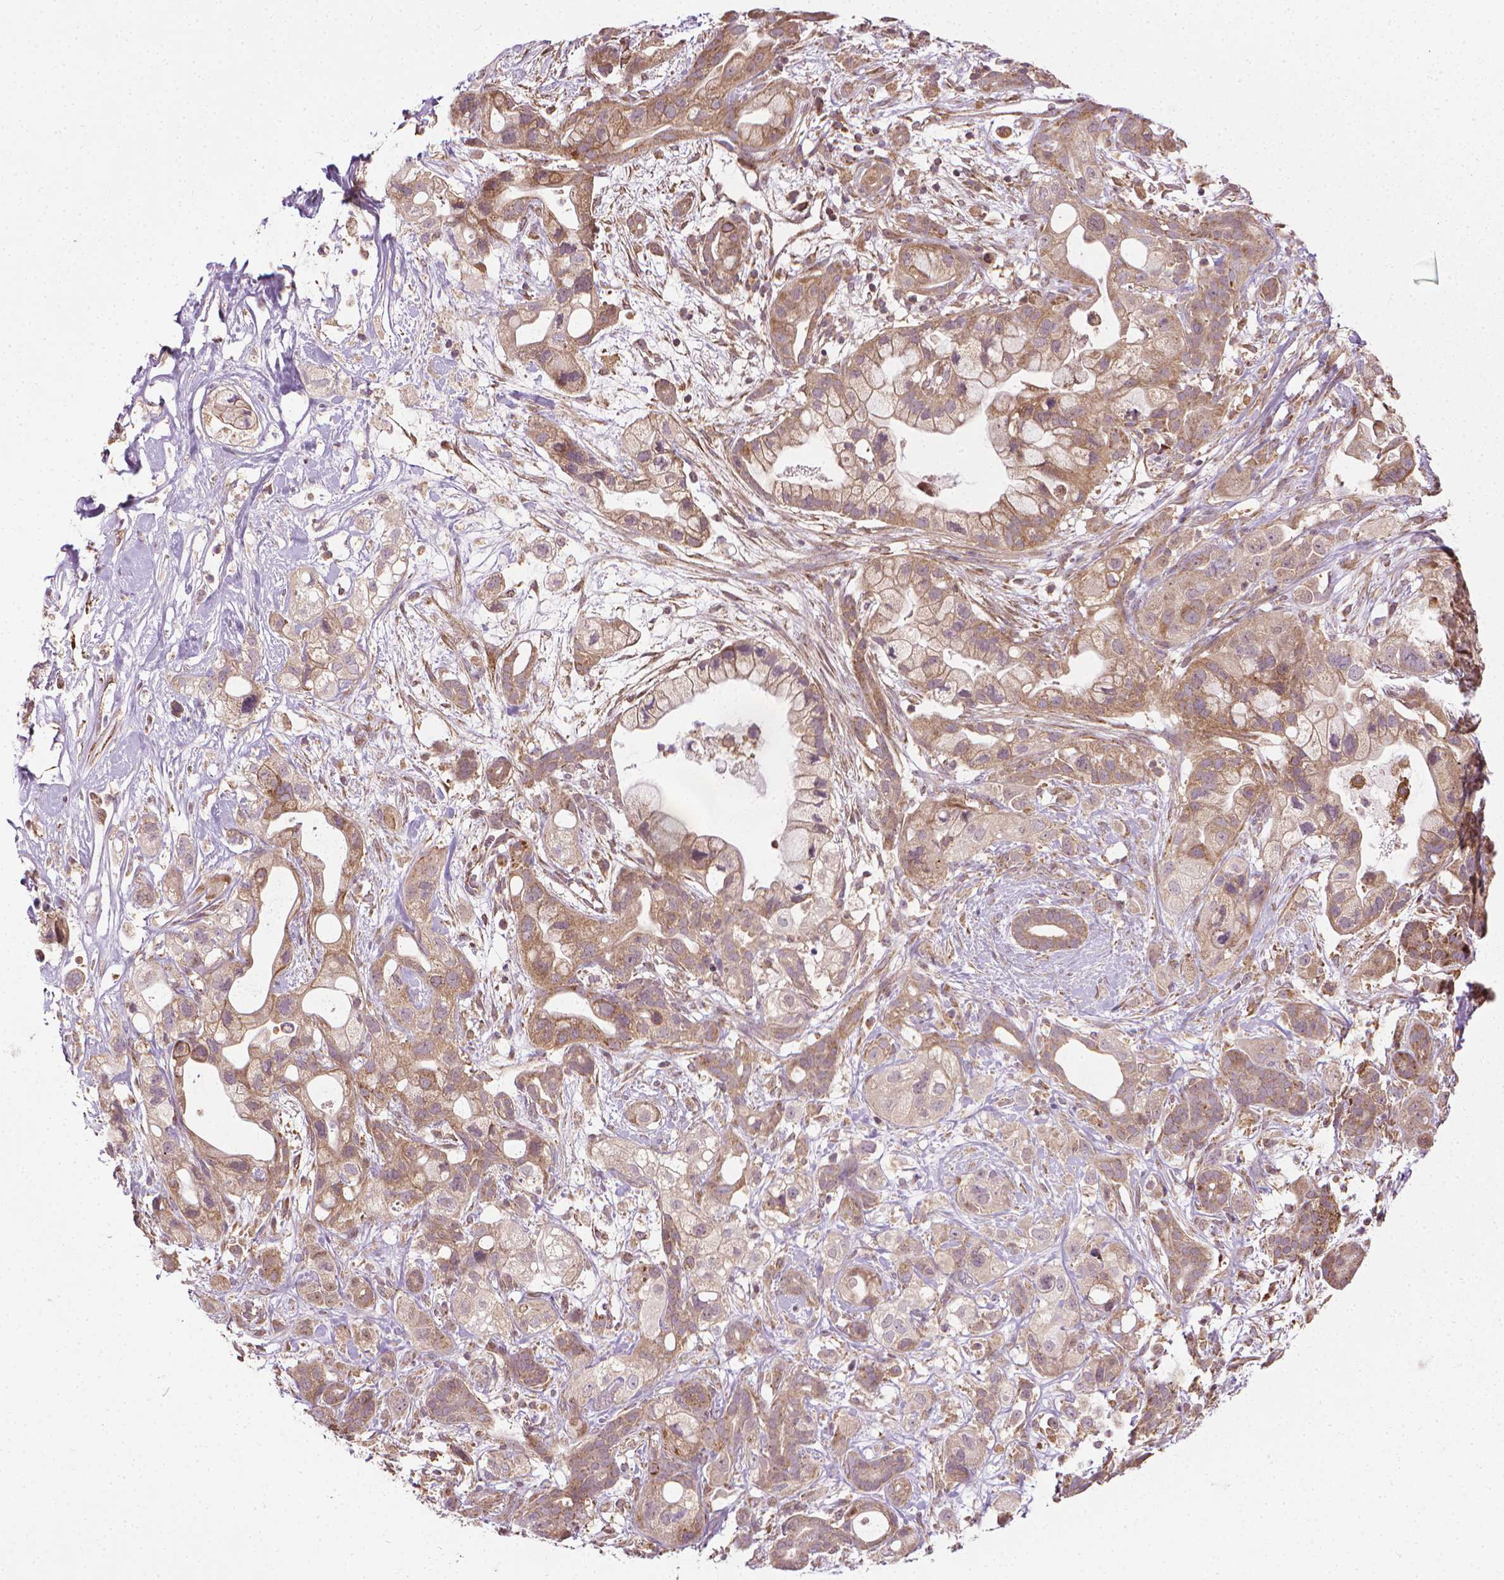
{"staining": {"intensity": "moderate", "quantity": ">75%", "location": "cytoplasmic/membranous"}, "tissue": "pancreatic cancer", "cell_type": "Tumor cells", "image_type": "cancer", "snomed": [{"axis": "morphology", "description": "Adenocarcinoma, NOS"}, {"axis": "topography", "description": "Pancreas"}], "caption": "This is an image of IHC staining of adenocarcinoma (pancreatic), which shows moderate positivity in the cytoplasmic/membranous of tumor cells.", "gene": "PRAG1", "patient": {"sex": "male", "age": 44}}